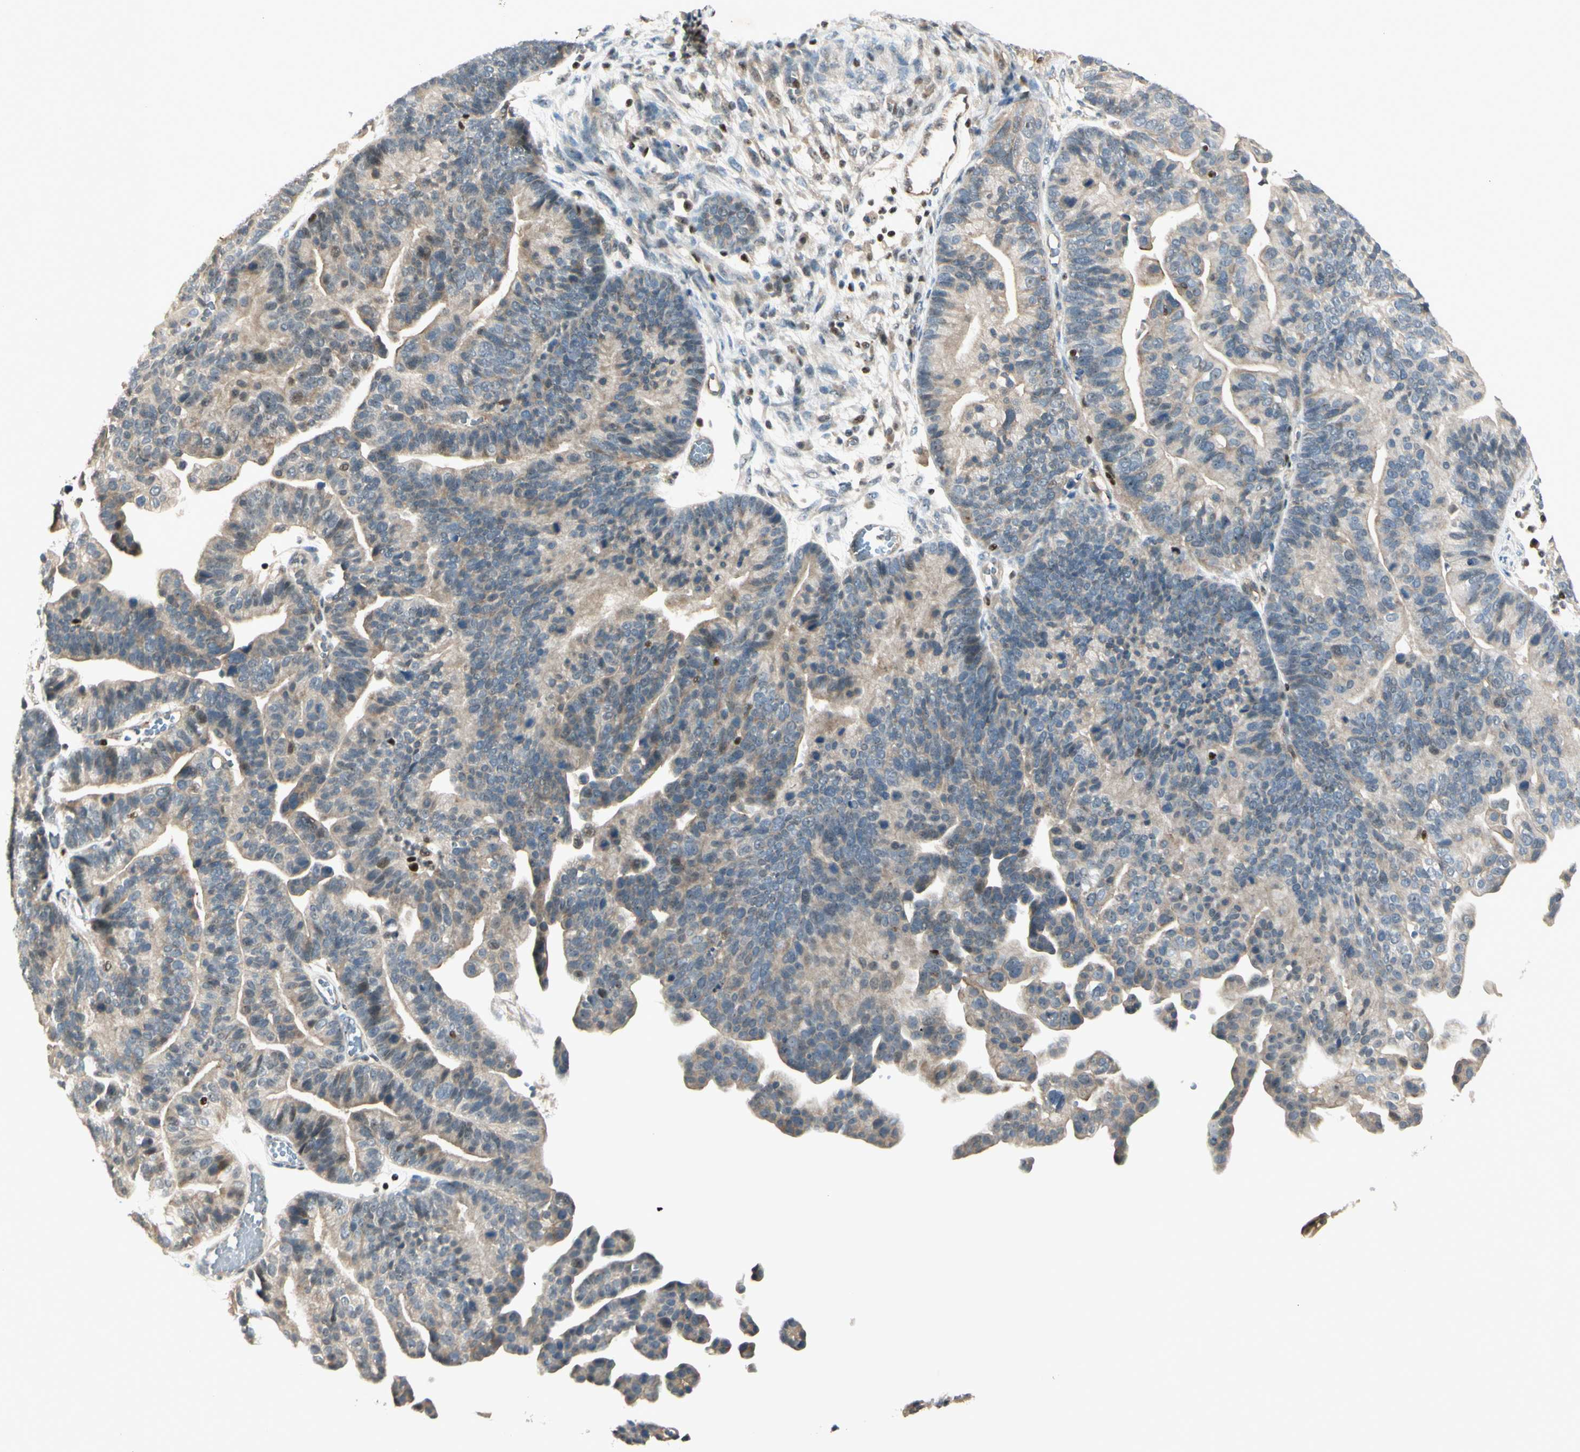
{"staining": {"intensity": "weak", "quantity": ">75%", "location": "cytoplasmic/membranous"}, "tissue": "ovarian cancer", "cell_type": "Tumor cells", "image_type": "cancer", "snomed": [{"axis": "morphology", "description": "Cystadenocarcinoma, serous, NOS"}, {"axis": "topography", "description": "Ovary"}], "caption": "The histopathology image exhibits staining of ovarian serous cystadenocarcinoma, revealing weak cytoplasmic/membranous protein positivity (brown color) within tumor cells.", "gene": "NFYA", "patient": {"sex": "female", "age": 56}}